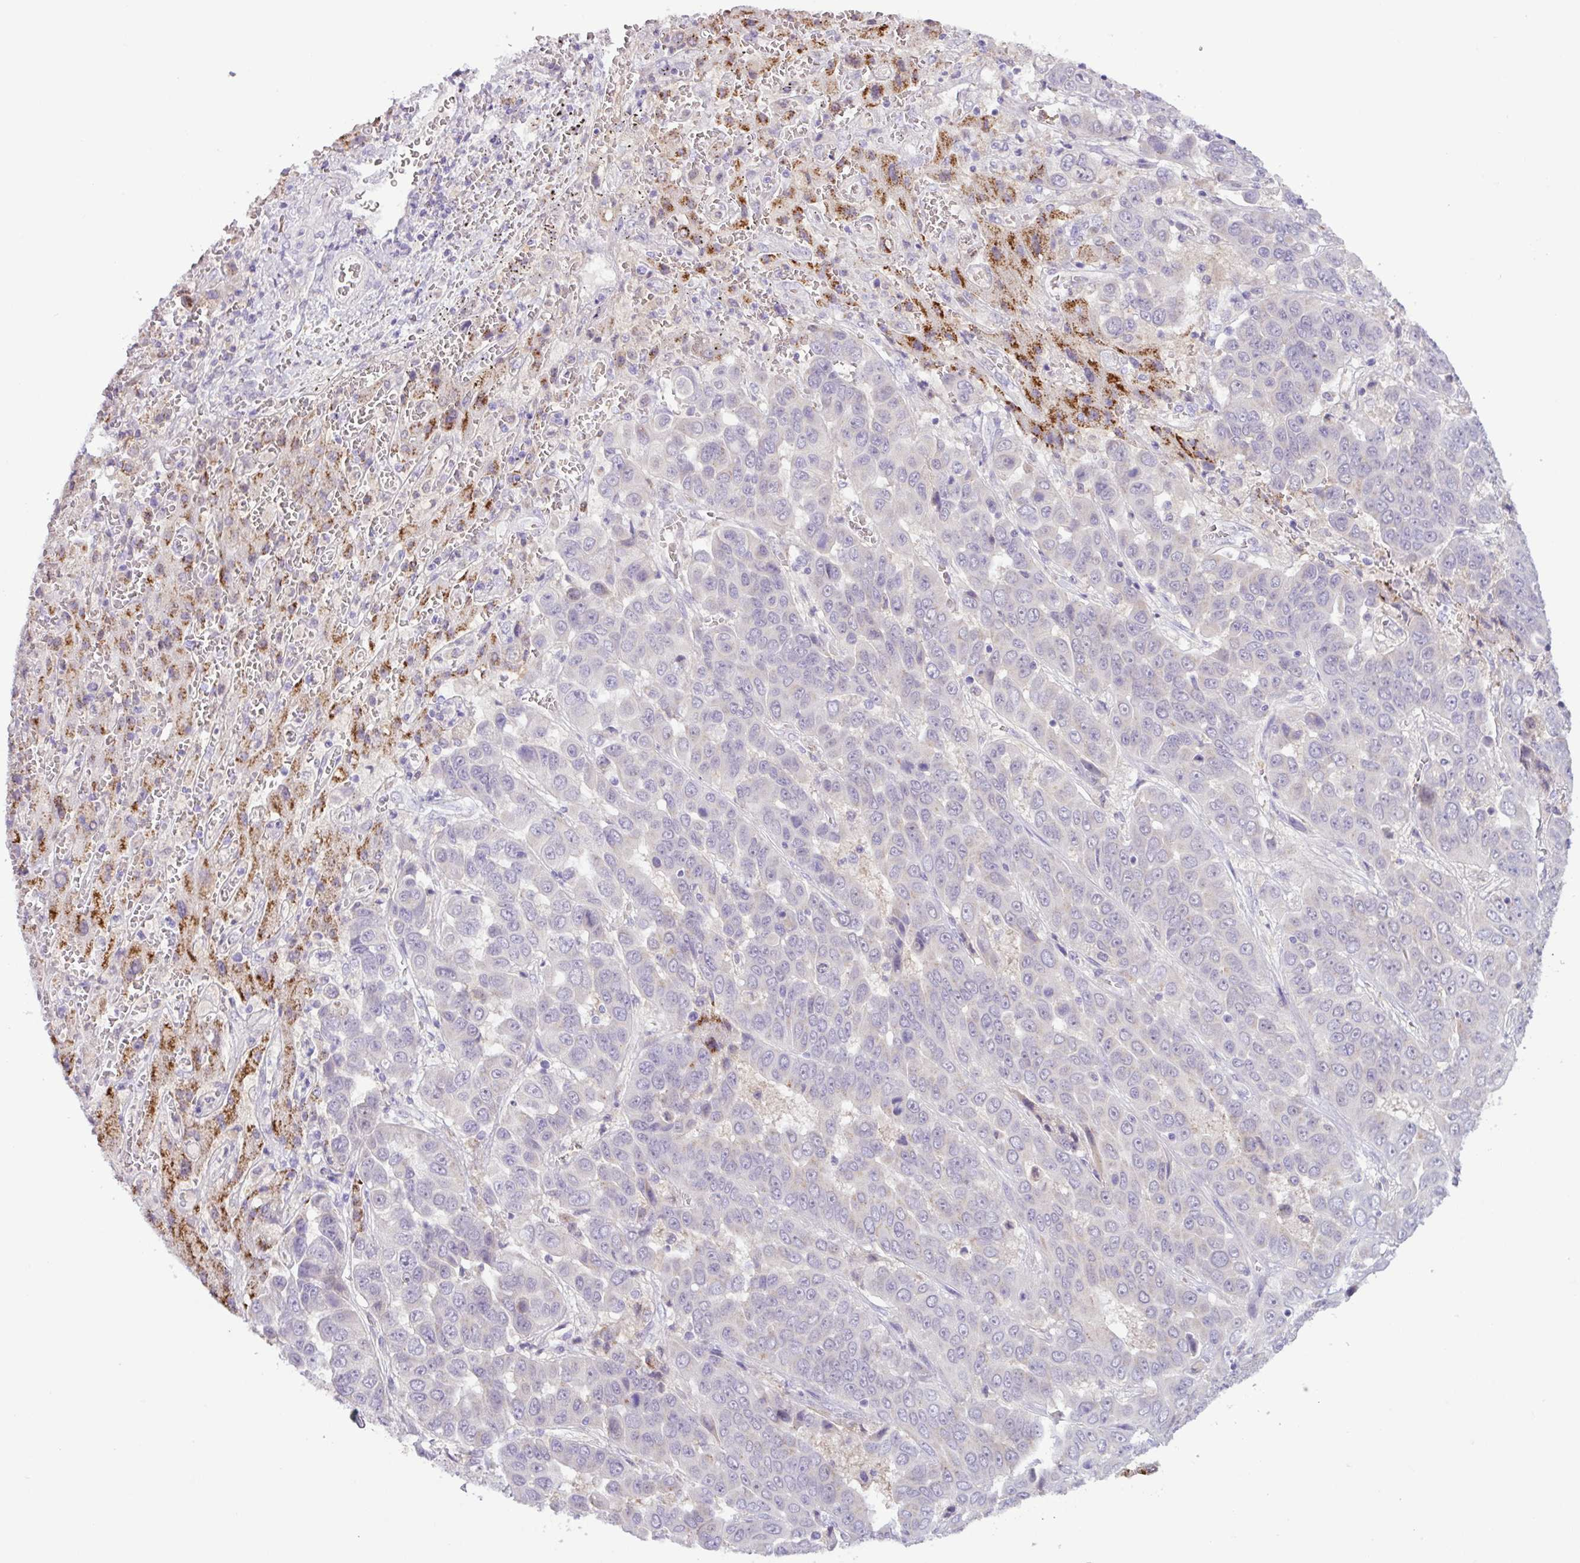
{"staining": {"intensity": "negative", "quantity": "none", "location": "none"}, "tissue": "liver cancer", "cell_type": "Tumor cells", "image_type": "cancer", "snomed": [{"axis": "morphology", "description": "Cholangiocarcinoma"}, {"axis": "topography", "description": "Liver"}], "caption": "Liver cancer stained for a protein using IHC reveals no positivity tumor cells.", "gene": "TONSL", "patient": {"sex": "female", "age": 52}}